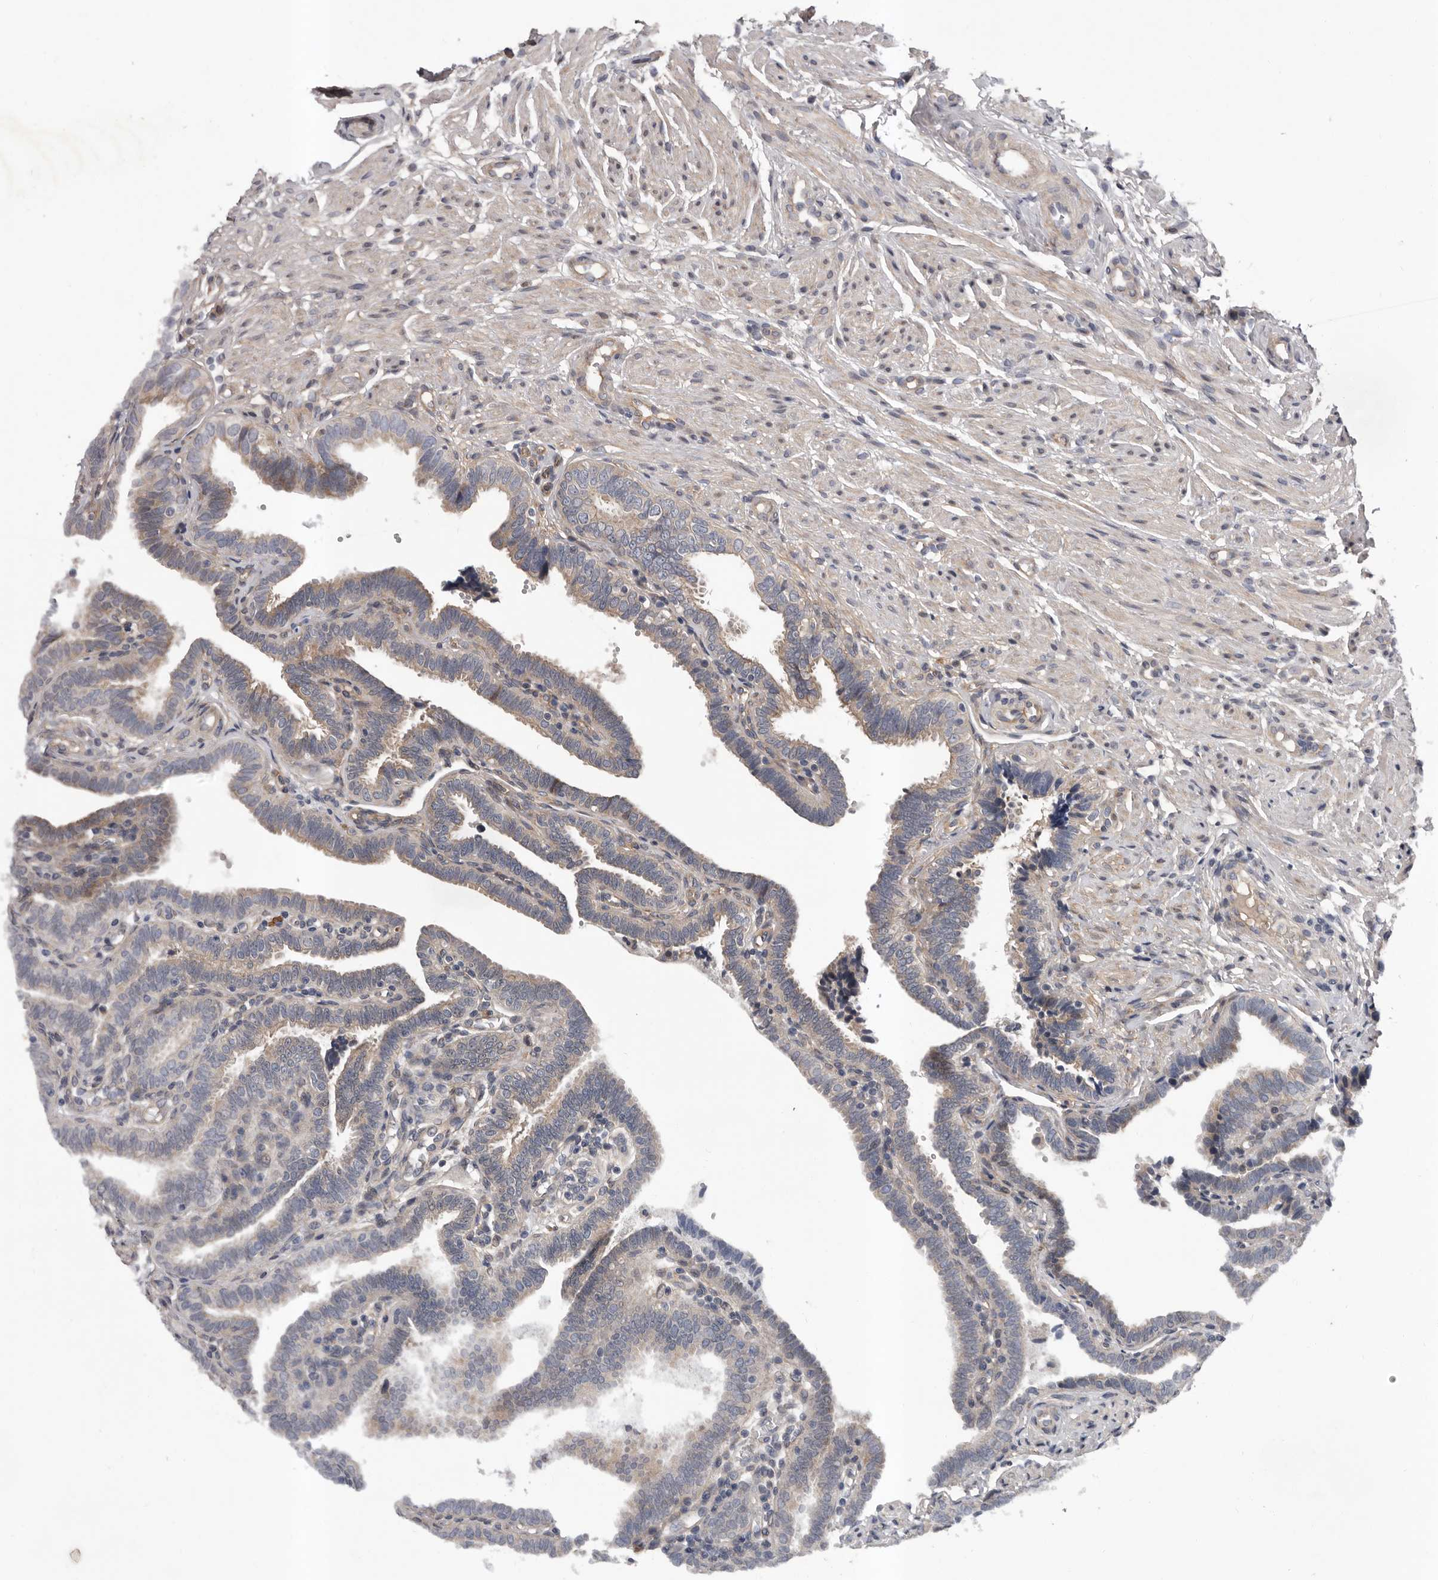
{"staining": {"intensity": "weak", "quantity": "25%-75%", "location": "cytoplasmic/membranous"}, "tissue": "fallopian tube", "cell_type": "Glandular cells", "image_type": "normal", "snomed": [{"axis": "morphology", "description": "Normal tissue, NOS"}, {"axis": "topography", "description": "Fallopian tube"}], "caption": "Fallopian tube stained with a brown dye reveals weak cytoplasmic/membranous positive staining in about 25%-75% of glandular cells.", "gene": "PRKD1", "patient": {"sex": "female", "age": 39}}